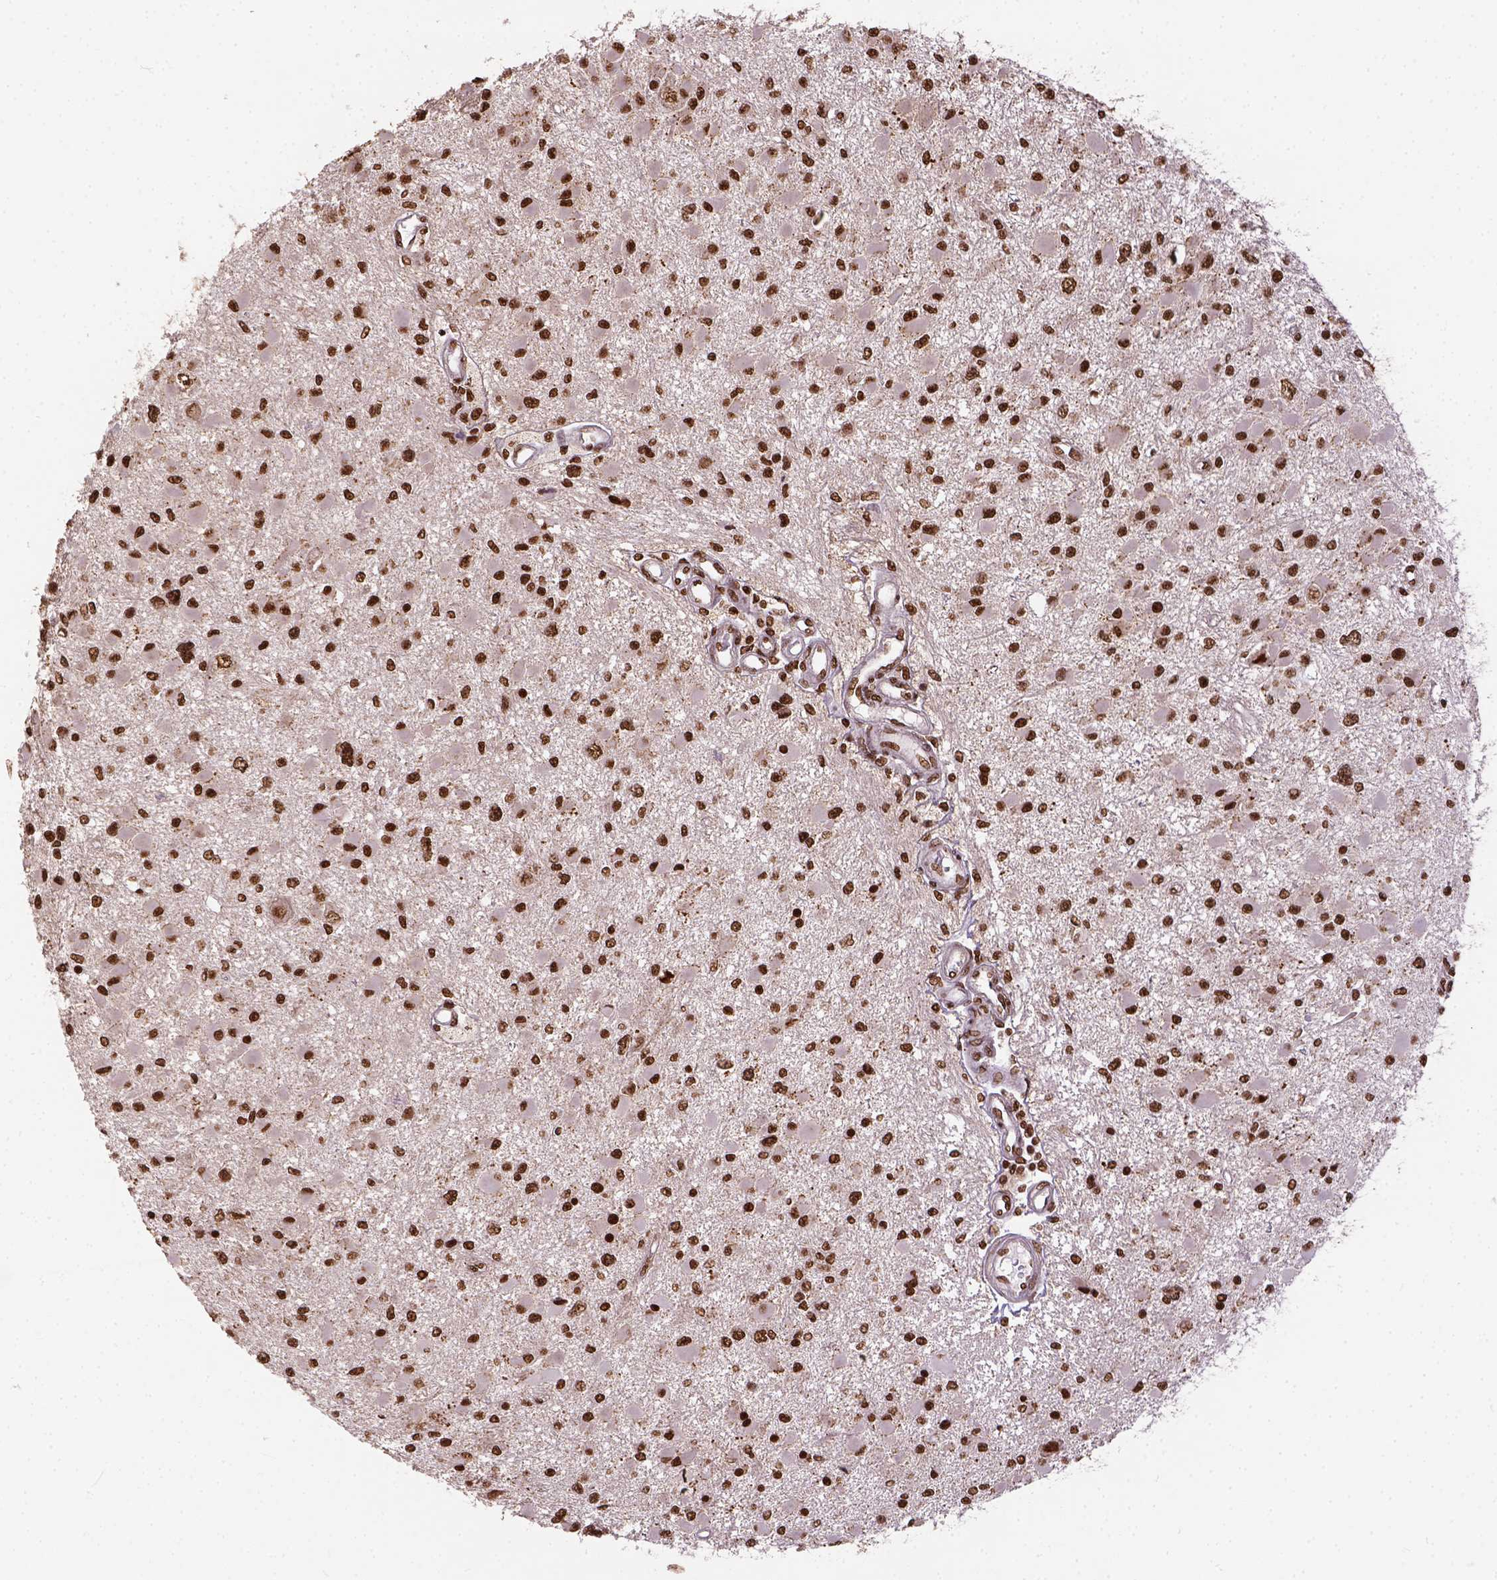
{"staining": {"intensity": "strong", "quantity": ">75%", "location": "nuclear"}, "tissue": "glioma", "cell_type": "Tumor cells", "image_type": "cancer", "snomed": [{"axis": "morphology", "description": "Glioma, malignant, High grade"}, {"axis": "topography", "description": "Brain"}], "caption": "Glioma stained with DAB (3,3'-diaminobenzidine) immunohistochemistry (IHC) demonstrates high levels of strong nuclear staining in about >75% of tumor cells.", "gene": "NACC1", "patient": {"sex": "male", "age": 54}}